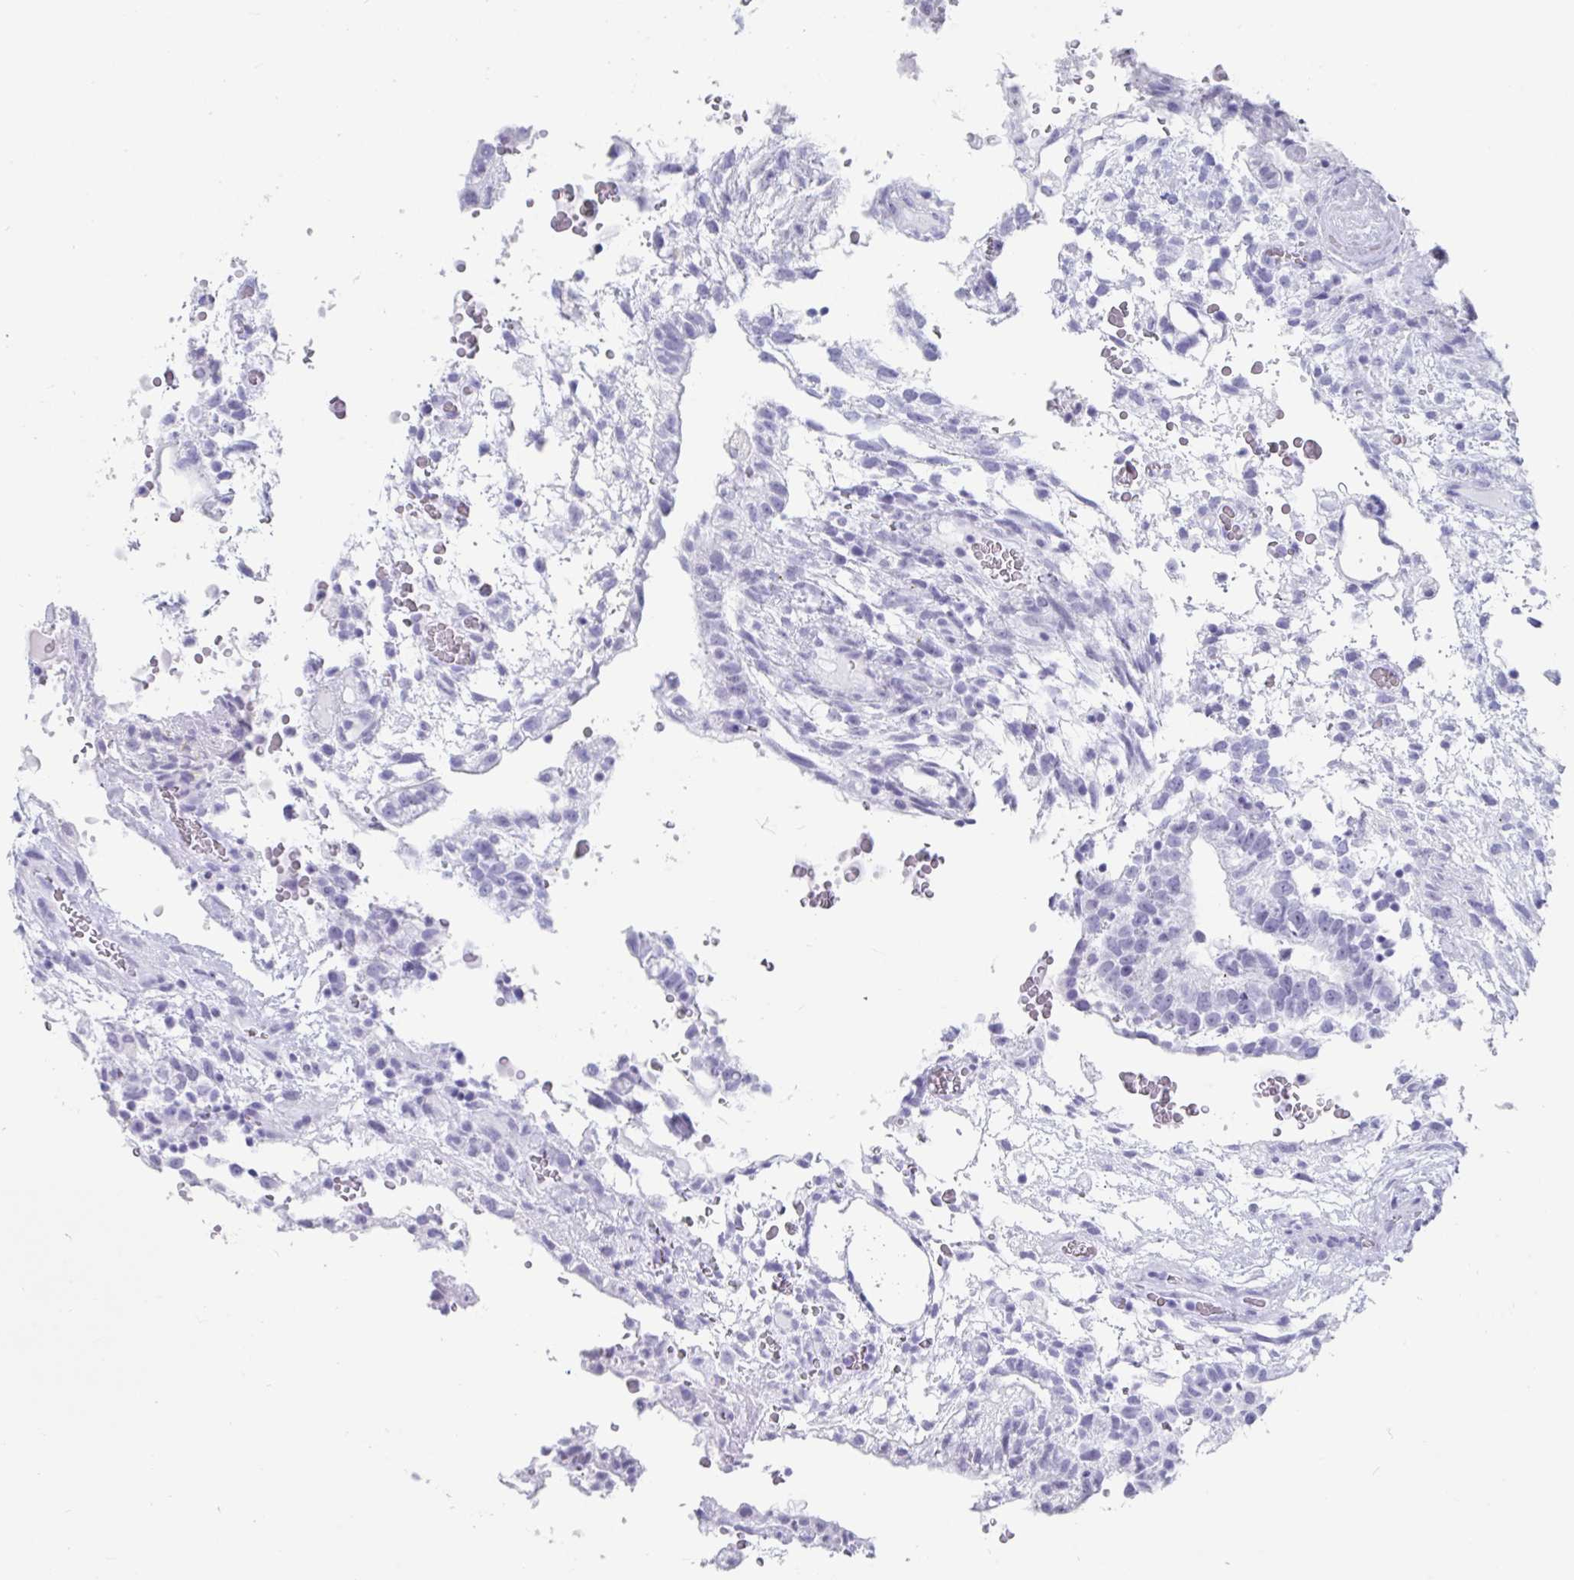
{"staining": {"intensity": "negative", "quantity": "none", "location": "none"}, "tissue": "testis cancer", "cell_type": "Tumor cells", "image_type": "cancer", "snomed": [{"axis": "morphology", "description": "Carcinoma, Embryonal, NOS"}, {"axis": "topography", "description": "Testis"}], "caption": "High magnification brightfield microscopy of testis cancer (embryonal carcinoma) stained with DAB (3,3'-diaminobenzidine) (brown) and counterstained with hematoxylin (blue): tumor cells show no significant expression.", "gene": "GKN2", "patient": {"sex": "male", "age": 32}}